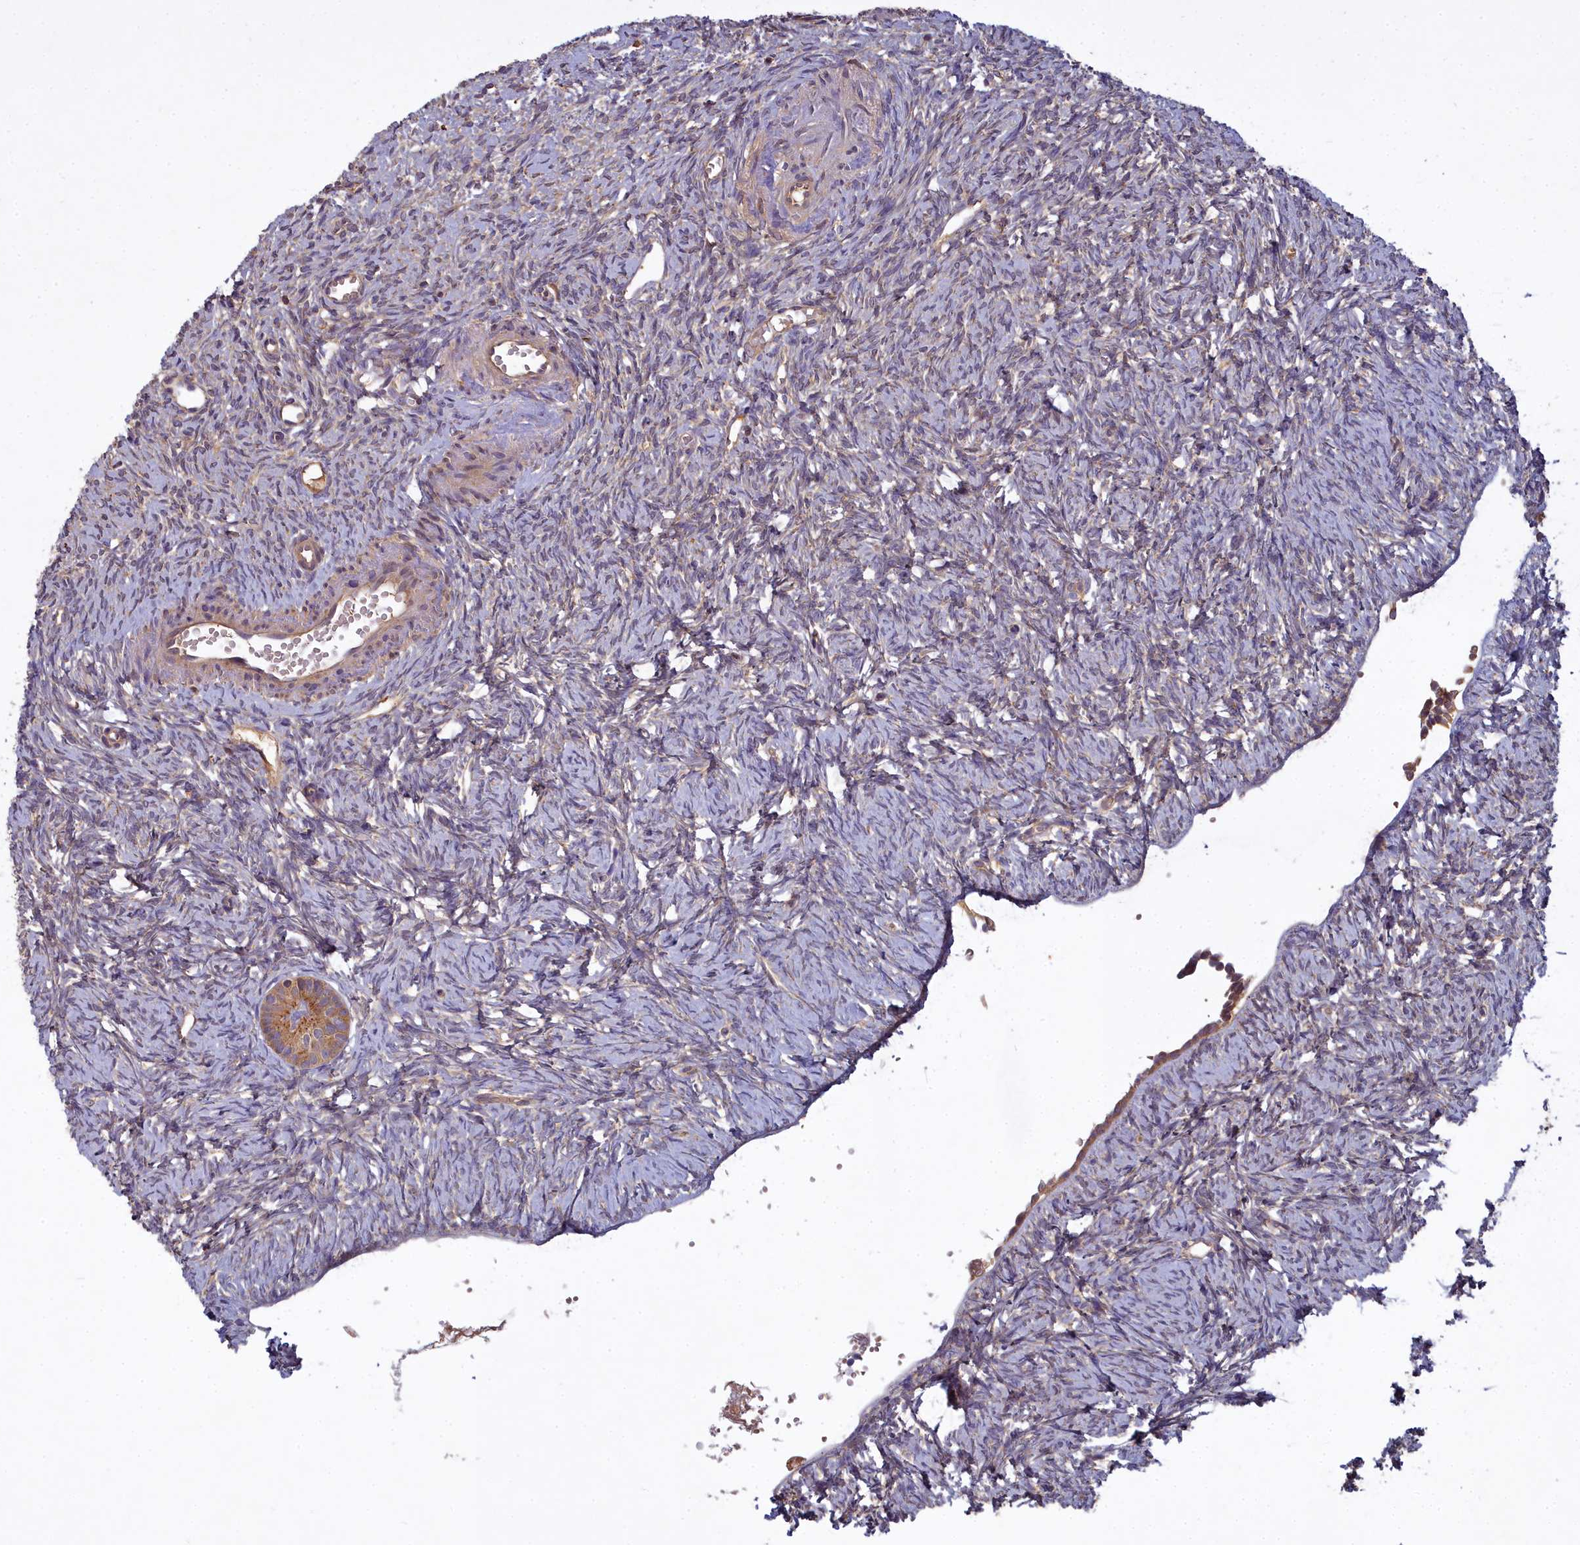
{"staining": {"intensity": "weak", "quantity": "<25%", "location": "cytoplasmic/membranous"}, "tissue": "ovary", "cell_type": "Ovarian stroma cells", "image_type": "normal", "snomed": [{"axis": "morphology", "description": "Normal tissue, NOS"}, {"axis": "topography", "description": "Ovary"}], "caption": "IHC of unremarkable human ovary exhibits no positivity in ovarian stroma cells.", "gene": "CCDC167", "patient": {"sex": "female", "age": 51}}